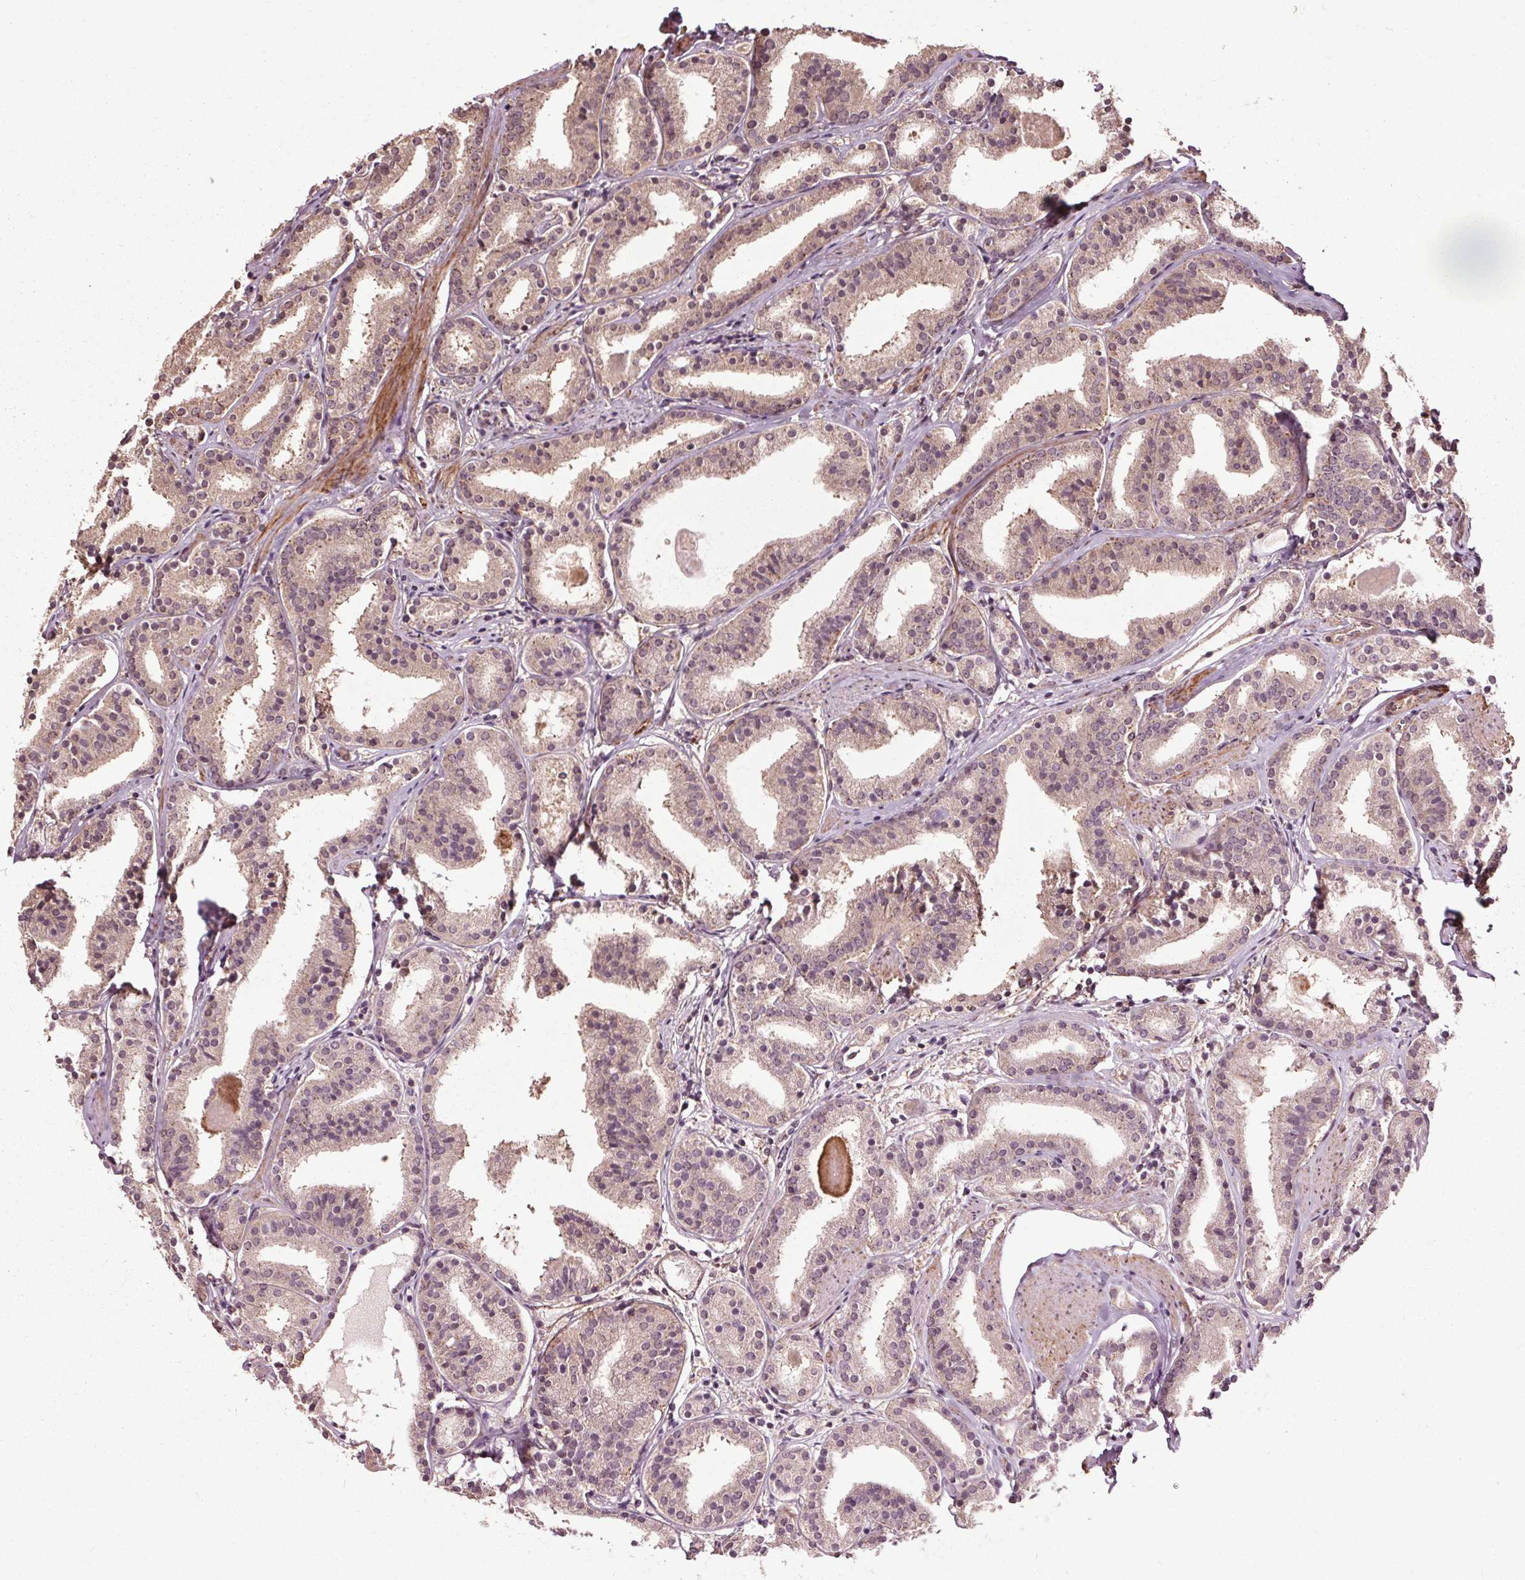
{"staining": {"intensity": "weak", "quantity": "25%-75%", "location": "cytoplasmic/membranous,nuclear"}, "tissue": "prostate cancer", "cell_type": "Tumor cells", "image_type": "cancer", "snomed": [{"axis": "morphology", "description": "Adenocarcinoma, High grade"}, {"axis": "topography", "description": "Prostate"}], "caption": "This photomicrograph reveals IHC staining of prostate cancer (high-grade adenocarcinoma), with low weak cytoplasmic/membranous and nuclear staining in about 25%-75% of tumor cells.", "gene": "CEP95", "patient": {"sex": "male", "age": 63}}